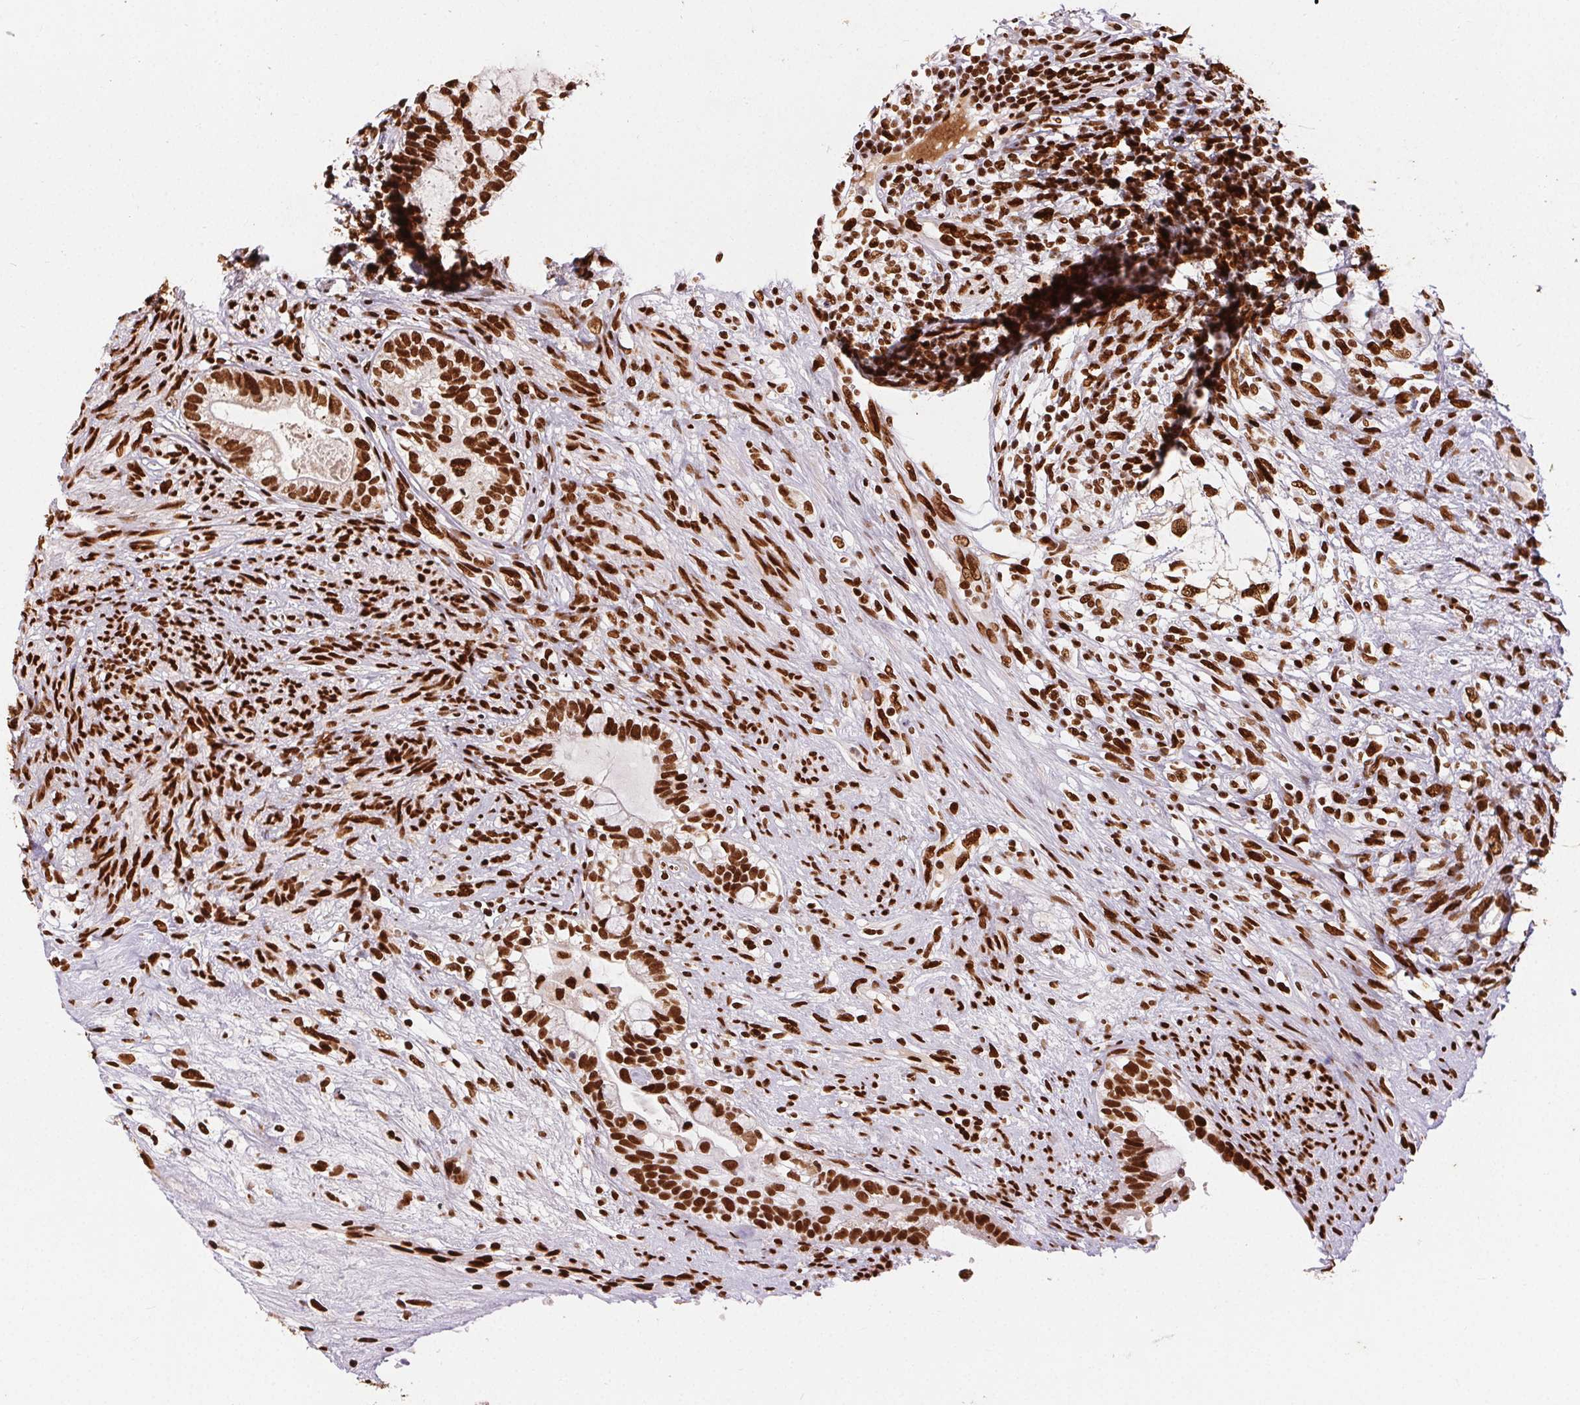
{"staining": {"intensity": "strong", "quantity": ">75%", "location": "nuclear"}, "tissue": "testis cancer", "cell_type": "Tumor cells", "image_type": "cancer", "snomed": [{"axis": "morphology", "description": "Seminoma, NOS"}, {"axis": "morphology", "description": "Carcinoma, Embryonal, NOS"}, {"axis": "topography", "description": "Testis"}], "caption": "Immunohistochemical staining of embryonal carcinoma (testis) reveals strong nuclear protein staining in approximately >75% of tumor cells.", "gene": "ZNF80", "patient": {"sex": "male", "age": 41}}